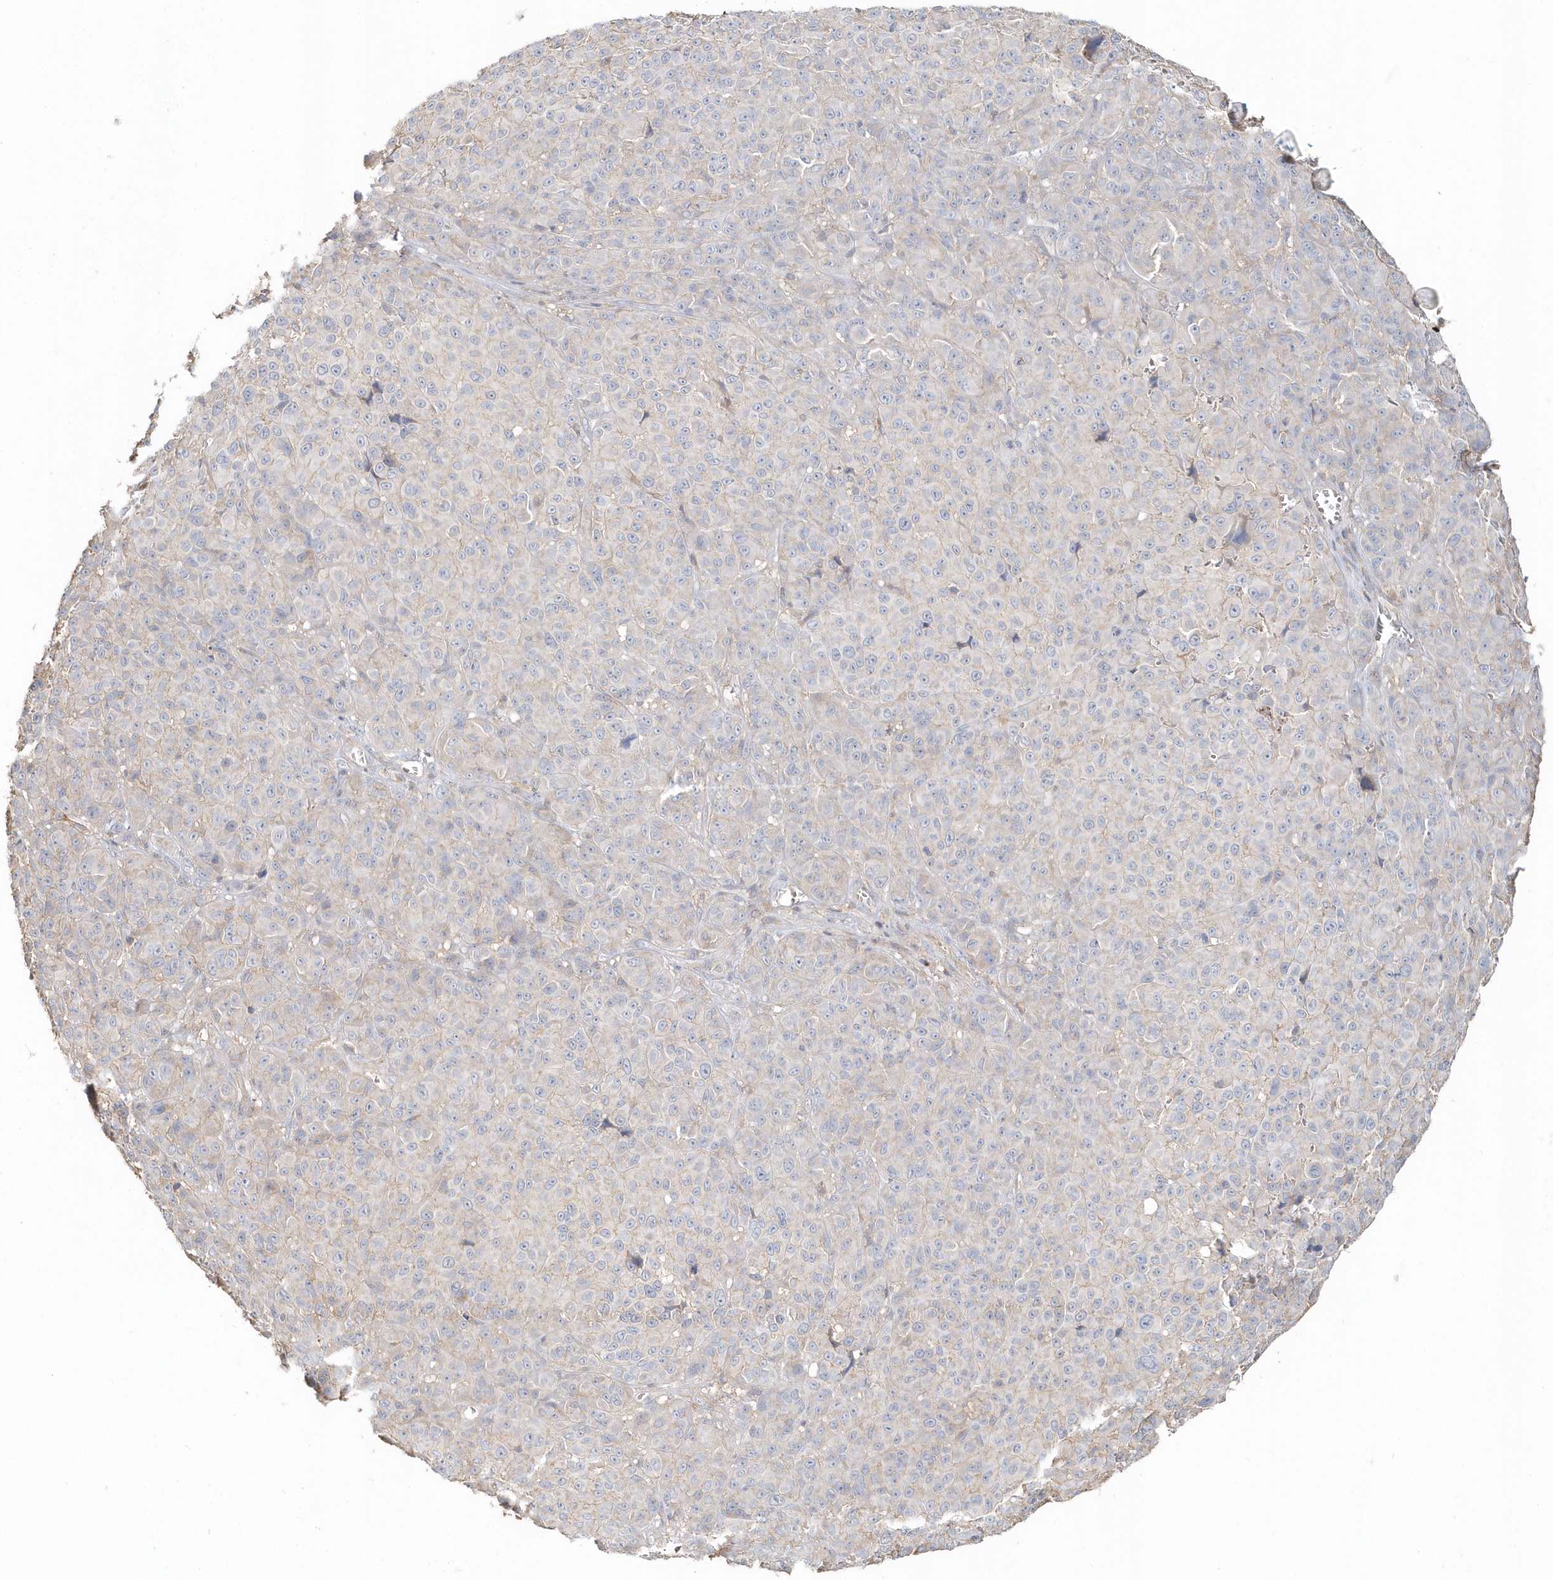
{"staining": {"intensity": "negative", "quantity": "none", "location": "none"}, "tissue": "melanoma", "cell_type": "Tumor cells", "image_type": "cancer", "snomed": [{"axis": "morphology", "description": "Malignant melanoma, NOS"}, {"axis": "topography", "description": "Skin"}], "caption": "Histopathology image shows no protein expression in tumor cells of melanoma tissue.", "gene": "MMRN1", "patient": {"sex": "male", "age": 73}}